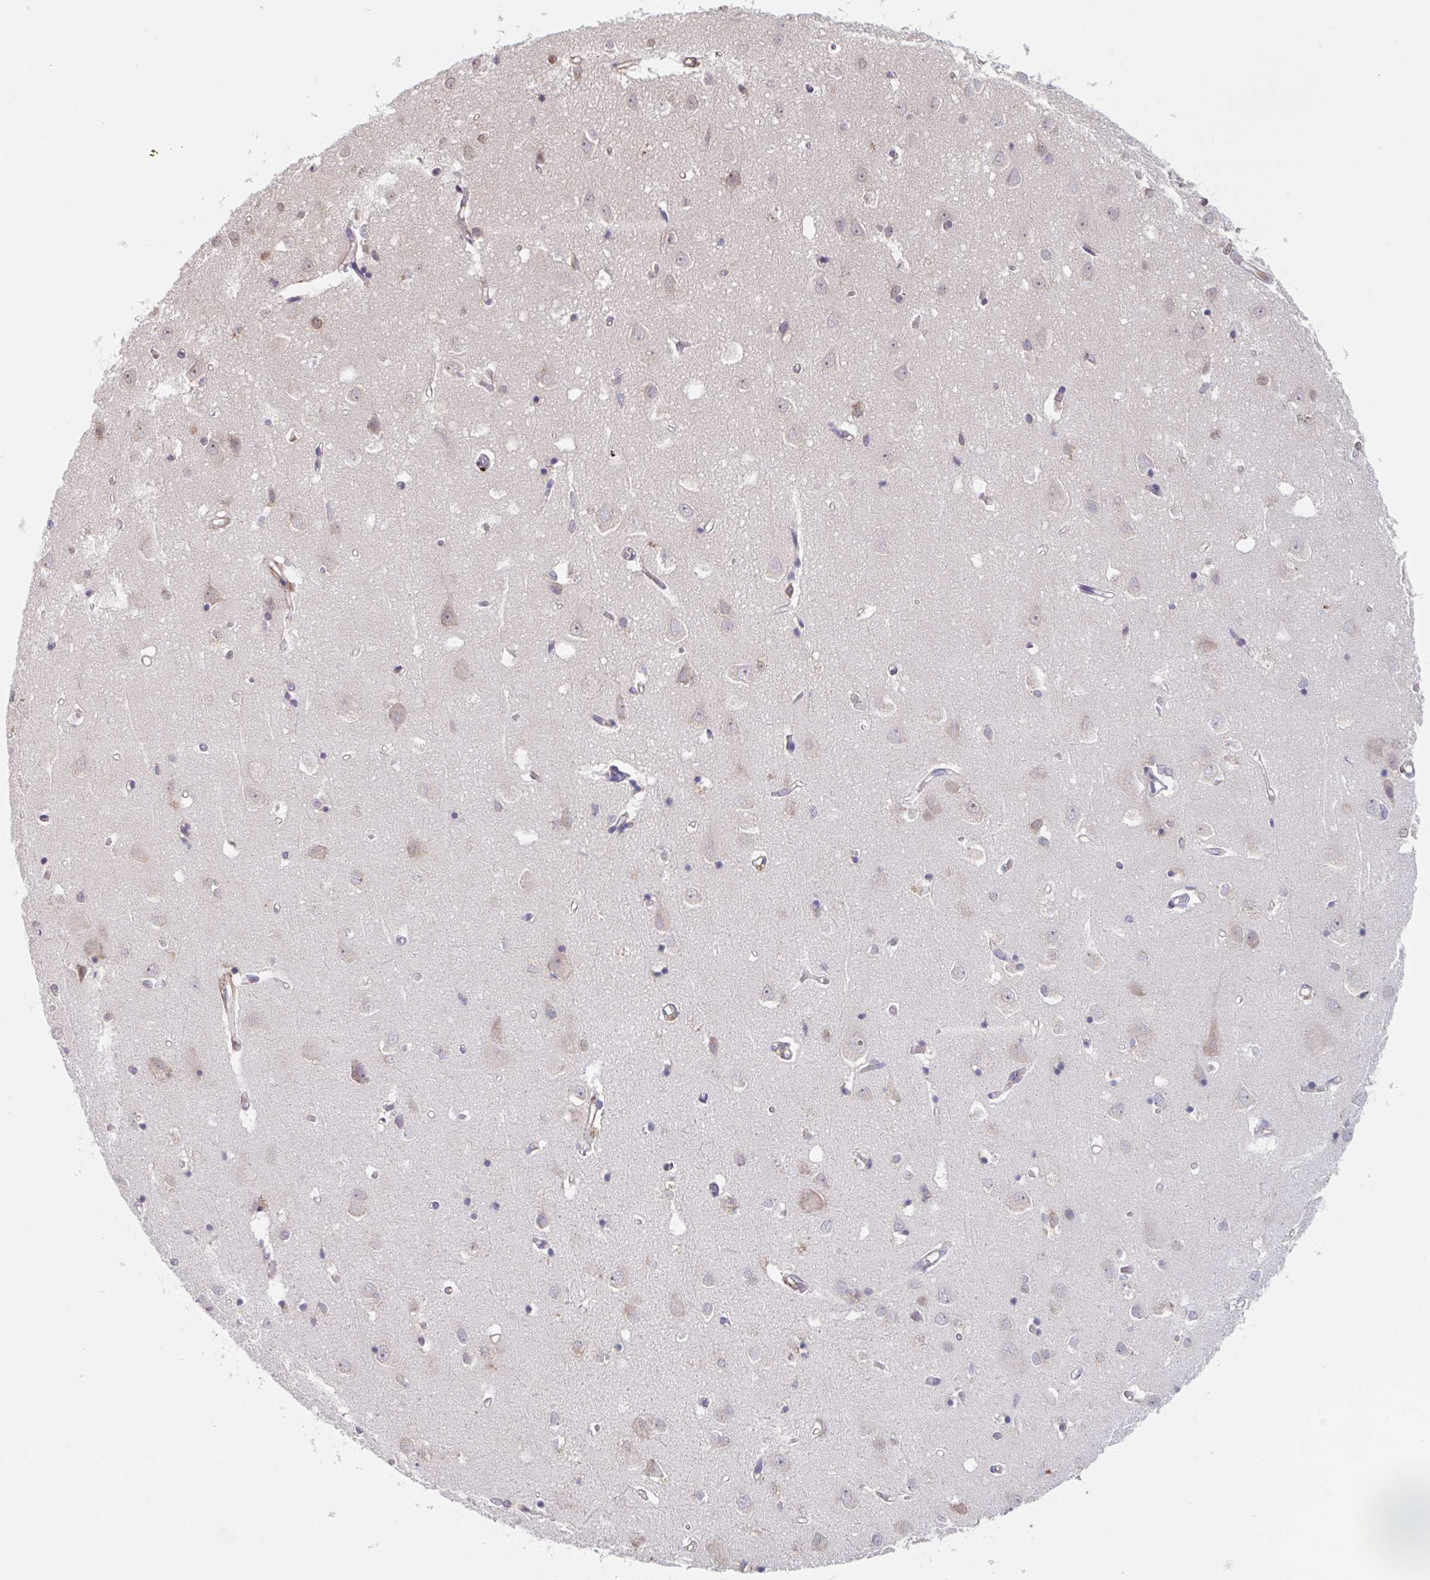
{"staining": {"intensity": "negative", "quantity": "none", "location": "none"}, "tissue": "cerebral cortex", "cell_type": "Endothelial cells", "image_type": "normal", "snomed": [{"axis": "morphology", "description": "Normal tissue, NOS"}, {"axis": "topography", "description": "Cerebral cortex"}], "caption": "This is an immunohistochemistry (IHC) histopathology image of benign cerebral cortex. There is no expression in endothelial cells.", "gene": "SNX8", "patient": {"sex": "male", "age": 70}}